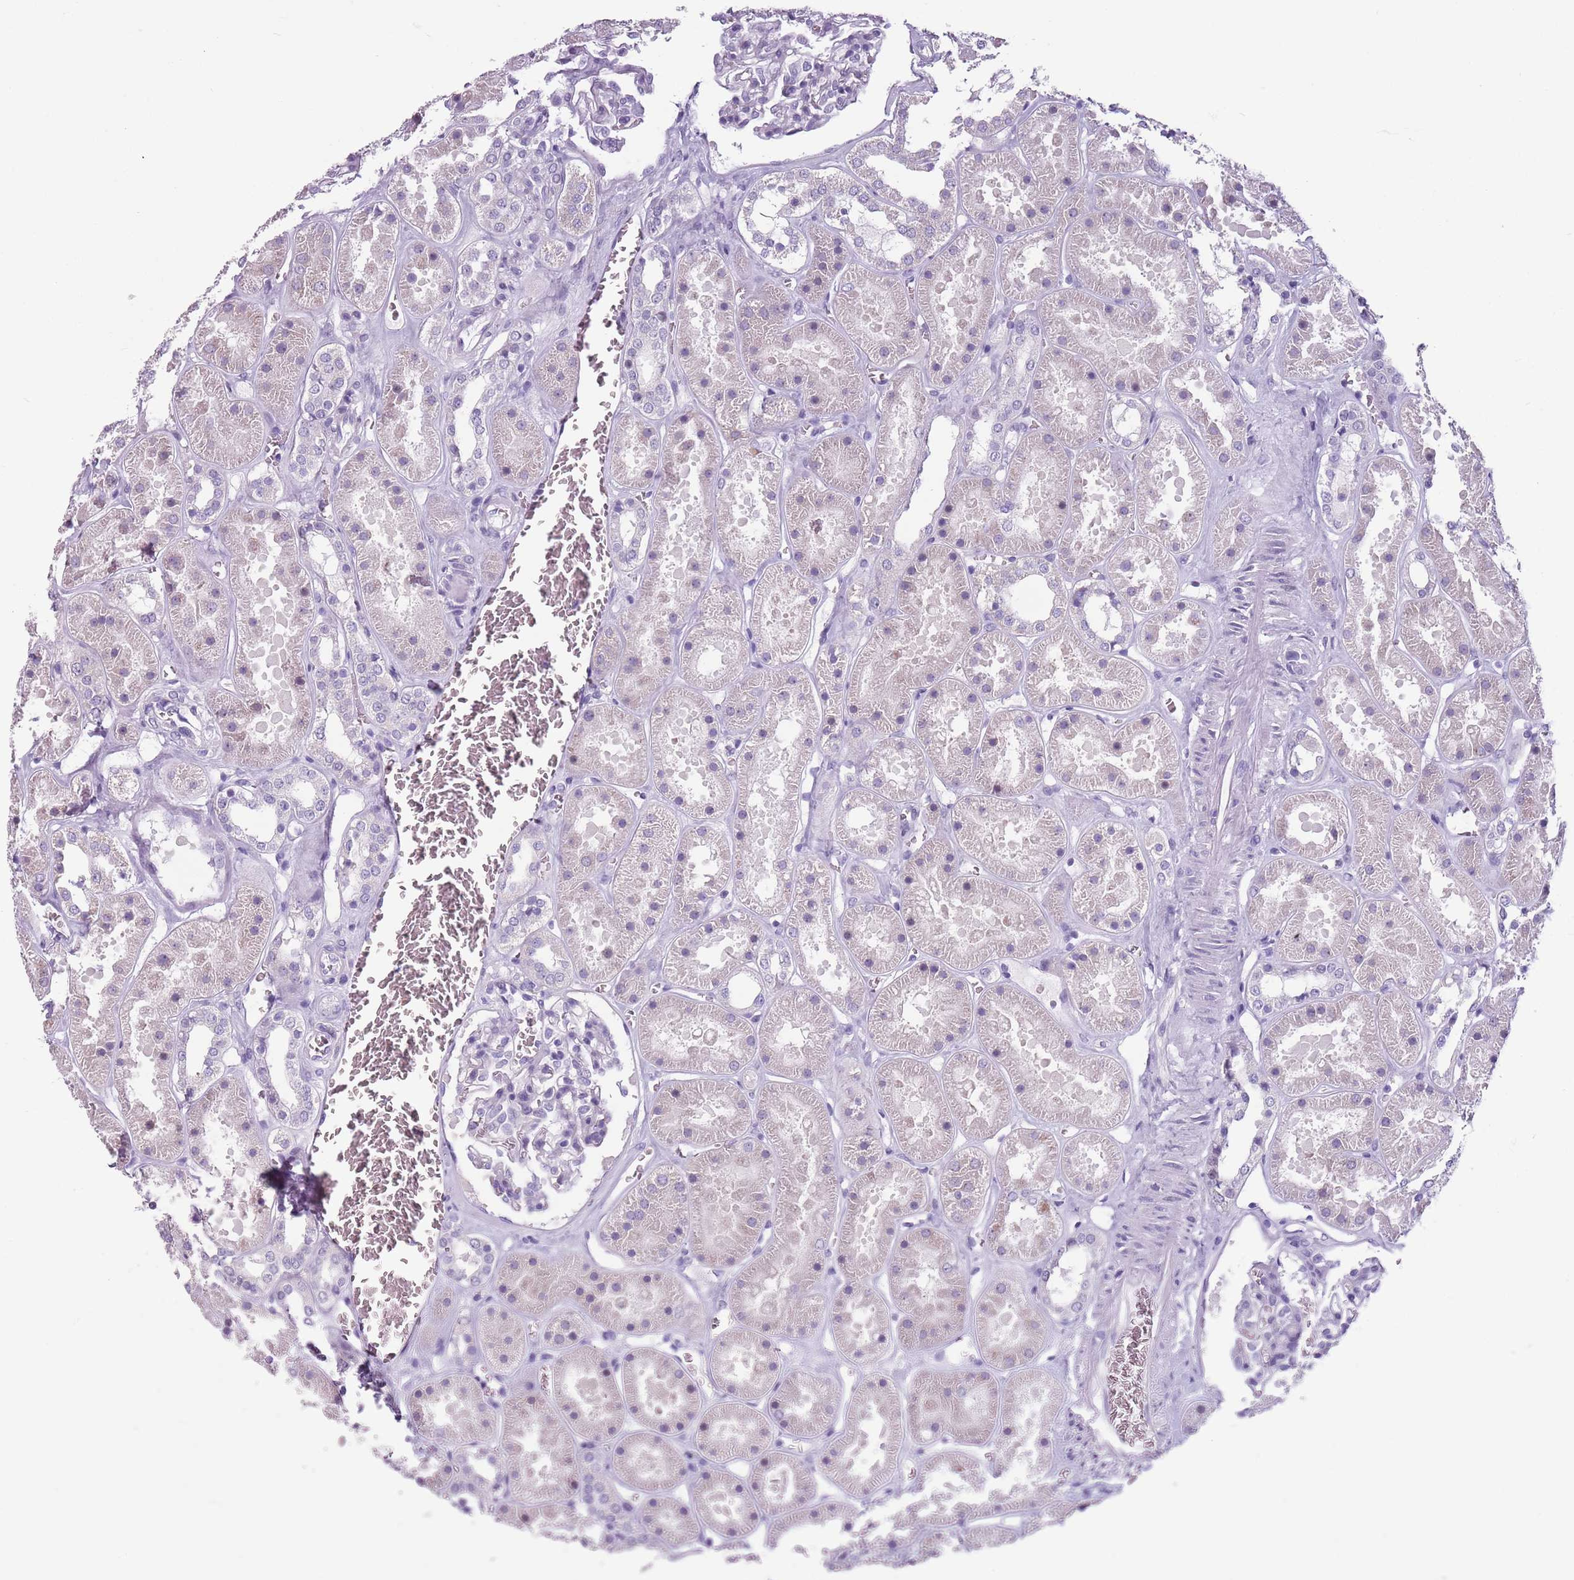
{"staining": {"intensity": "negative", "quantity": "none", "location": "none"}, "tissue": "kidney", "cell_type": "Cells in glomeruli", "image_type": "normal", "snomed": [{"axis": "morphology", "description": "Normal tissue, NOS"}, {"axis": "topography", "description": "Kidney"}], "caption": "IHC of benign kidney displays no positivity in cells in glomeruli.", "gene": "SPESP1", "patient": {"sex": "female", "age": 41}}